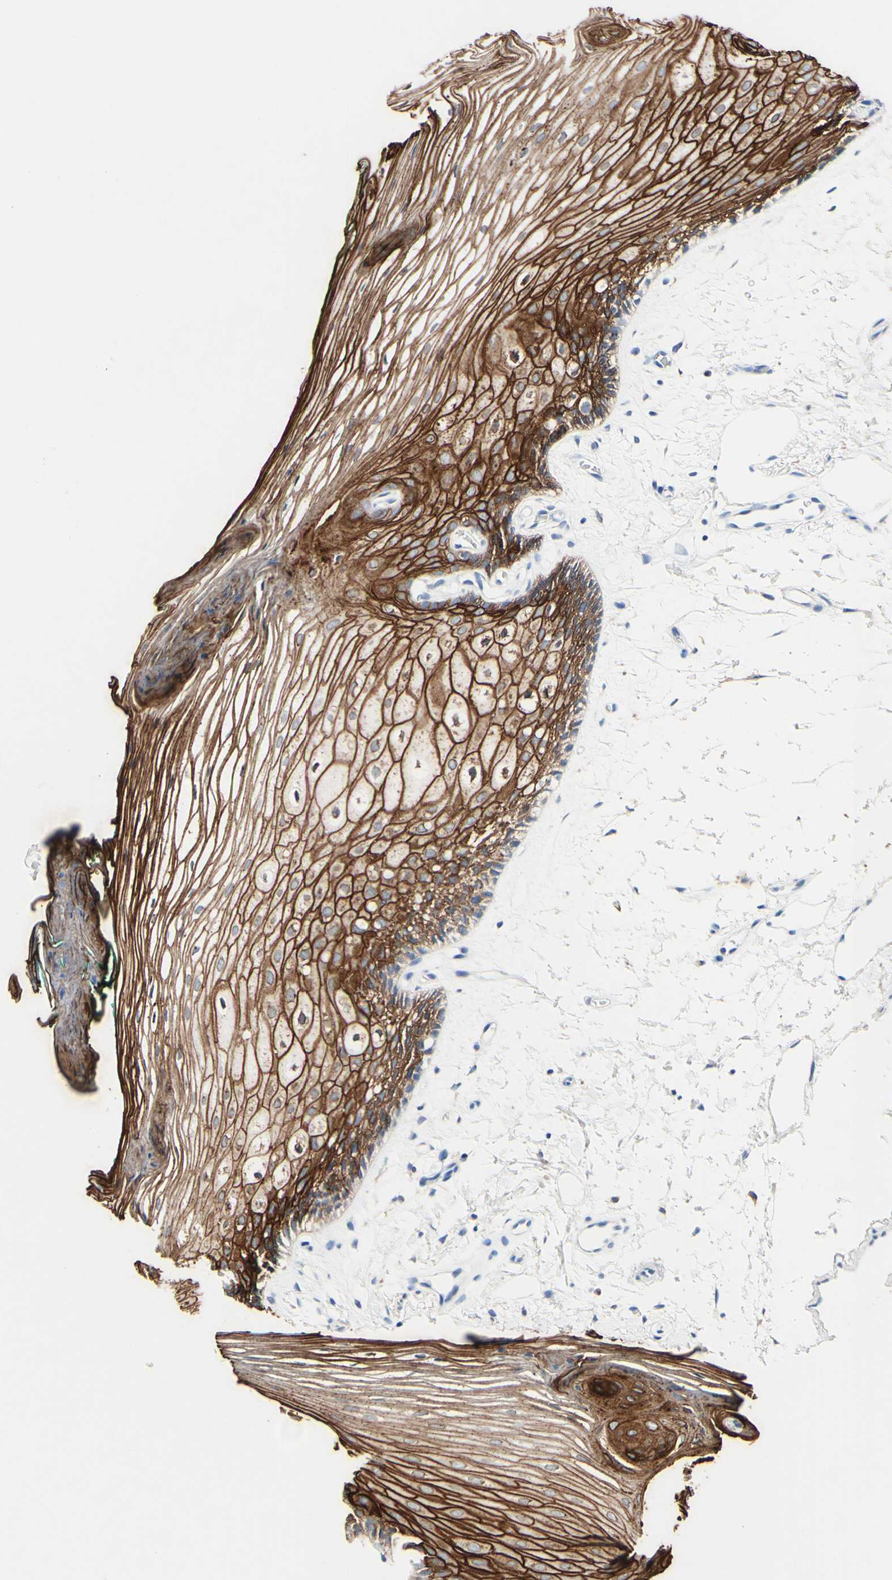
{"staining": {"intensity": "strong", "quantity": ">75%", "location": "cytoplasmic/membranous"}, "tissue": "oral mucosa", "cell_type": "Squamous epithelial cells", "image_type": "normal", "snomed": [{"axis": "morphology", "description": "Normal tissue, NOS"}, {"axis": "topography", "description": "Skeletal muscle"}, {"axis": "topography", "description": "Oral tissue"}, {"axis": "topography", "description": "Peripheral nerve tissue"}], "caption": "Protein expression analysis of normal human oral mucosa reveals strong cytoplasmic/membranous expression in approximately >75% of squamous epithelial cells.", "gene": "DSC2", "patient": {"sex": "female", "age": 84}}